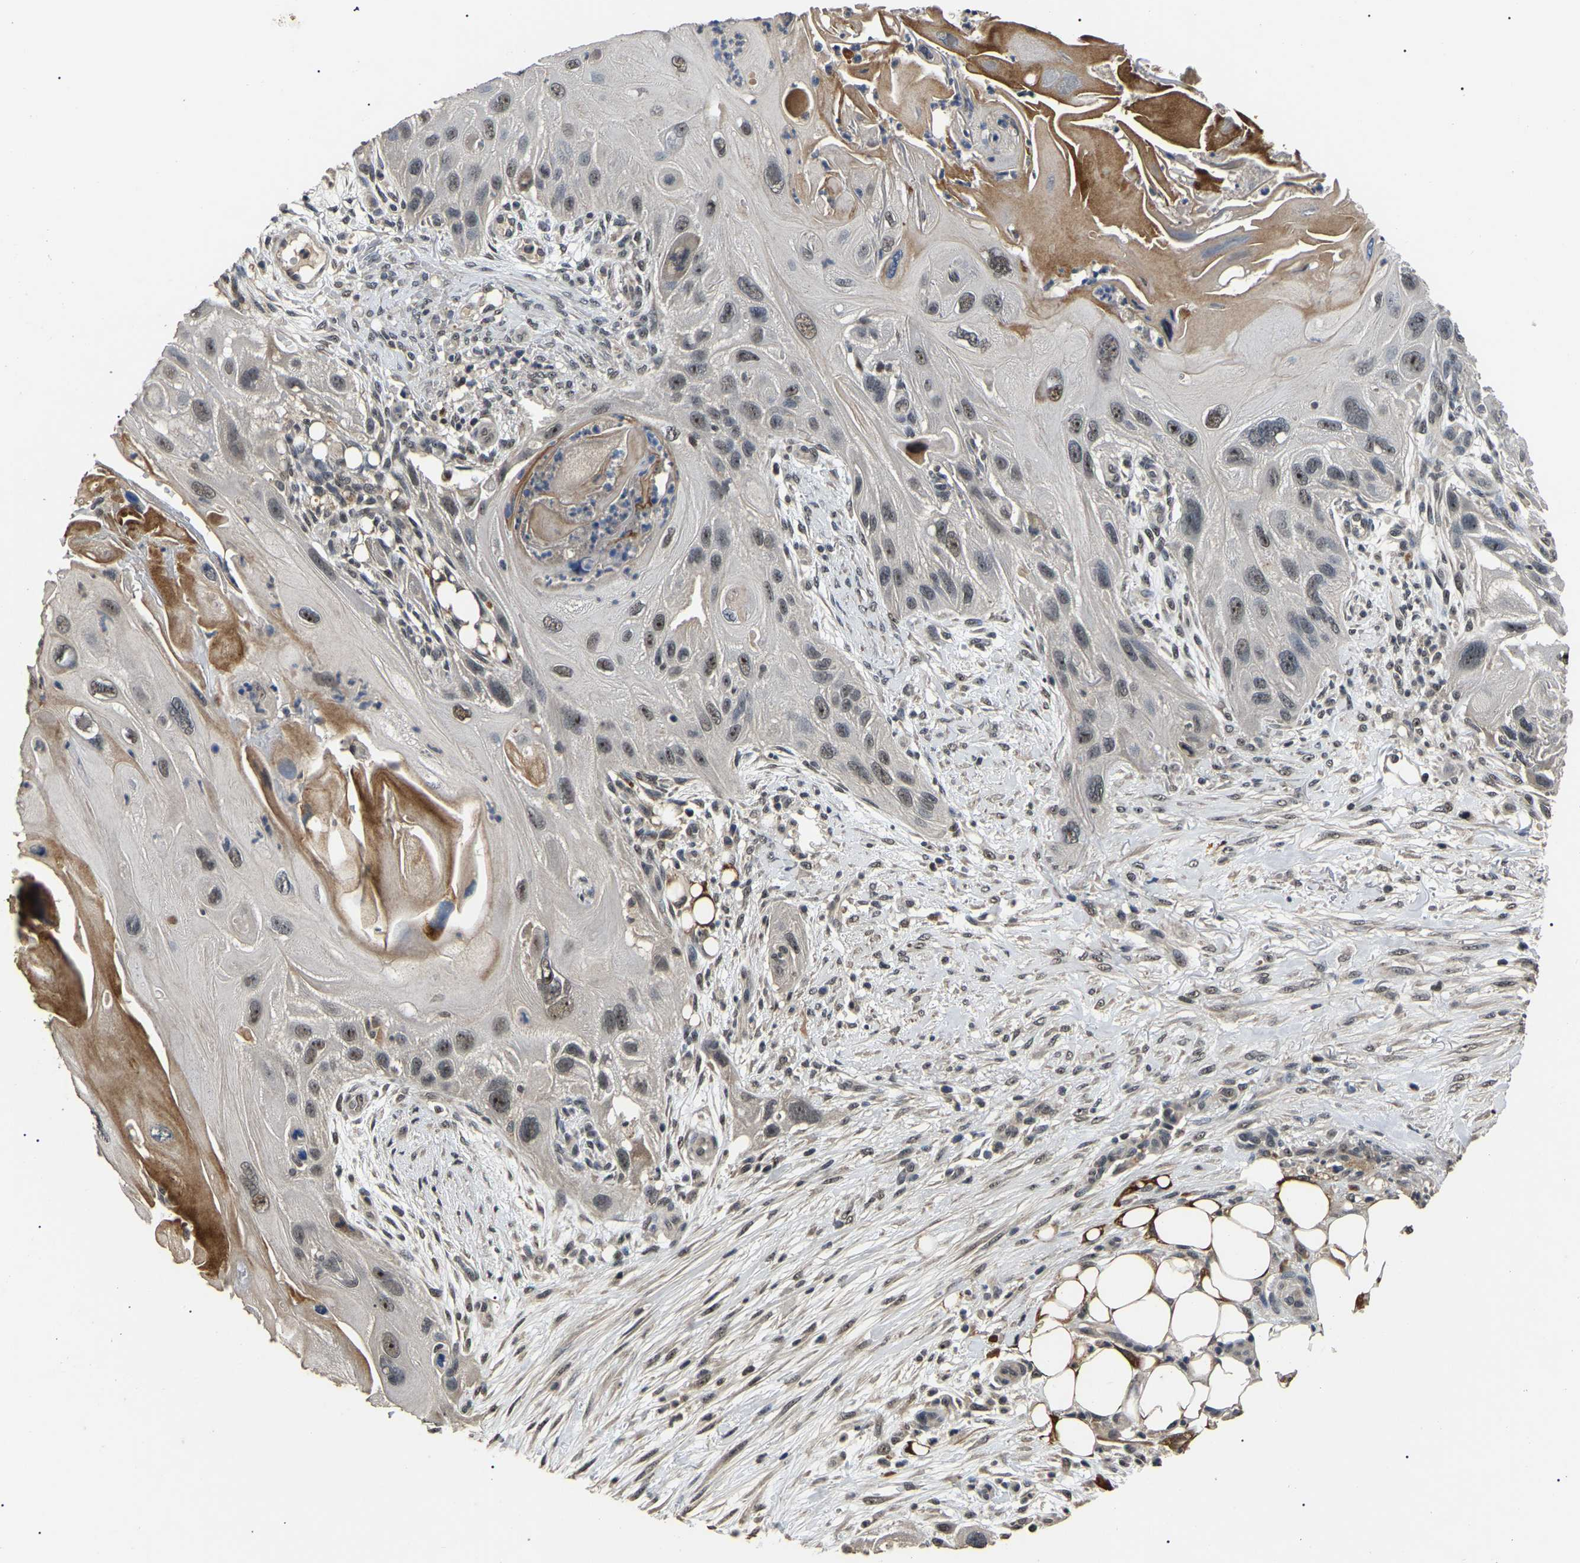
{"staining": {"intensity": "weak", "quantity": ">75%", "location": "nuclear"}, "tissue": "skin cancer", "cell_type": "Tumor cells", "image_type": "cancer", "snomed": [{"axis": "morphology", "description": "Squamous cell carcinoma, NOS"}, {"axis": "topography", "description": "Skin"}], "caption": "High-magnification brightfield microscopy of skin squamous cell carcinoma stained with DAB (3,3'-diaminobenzidine) (brown) and counterstained with hematoxylin (blue). tumor cells exhibit weak nuclear positivity is identified in about>75% of cells.", "gene": "PPM1E", "patient": {"sex": "female", "age": 77}}